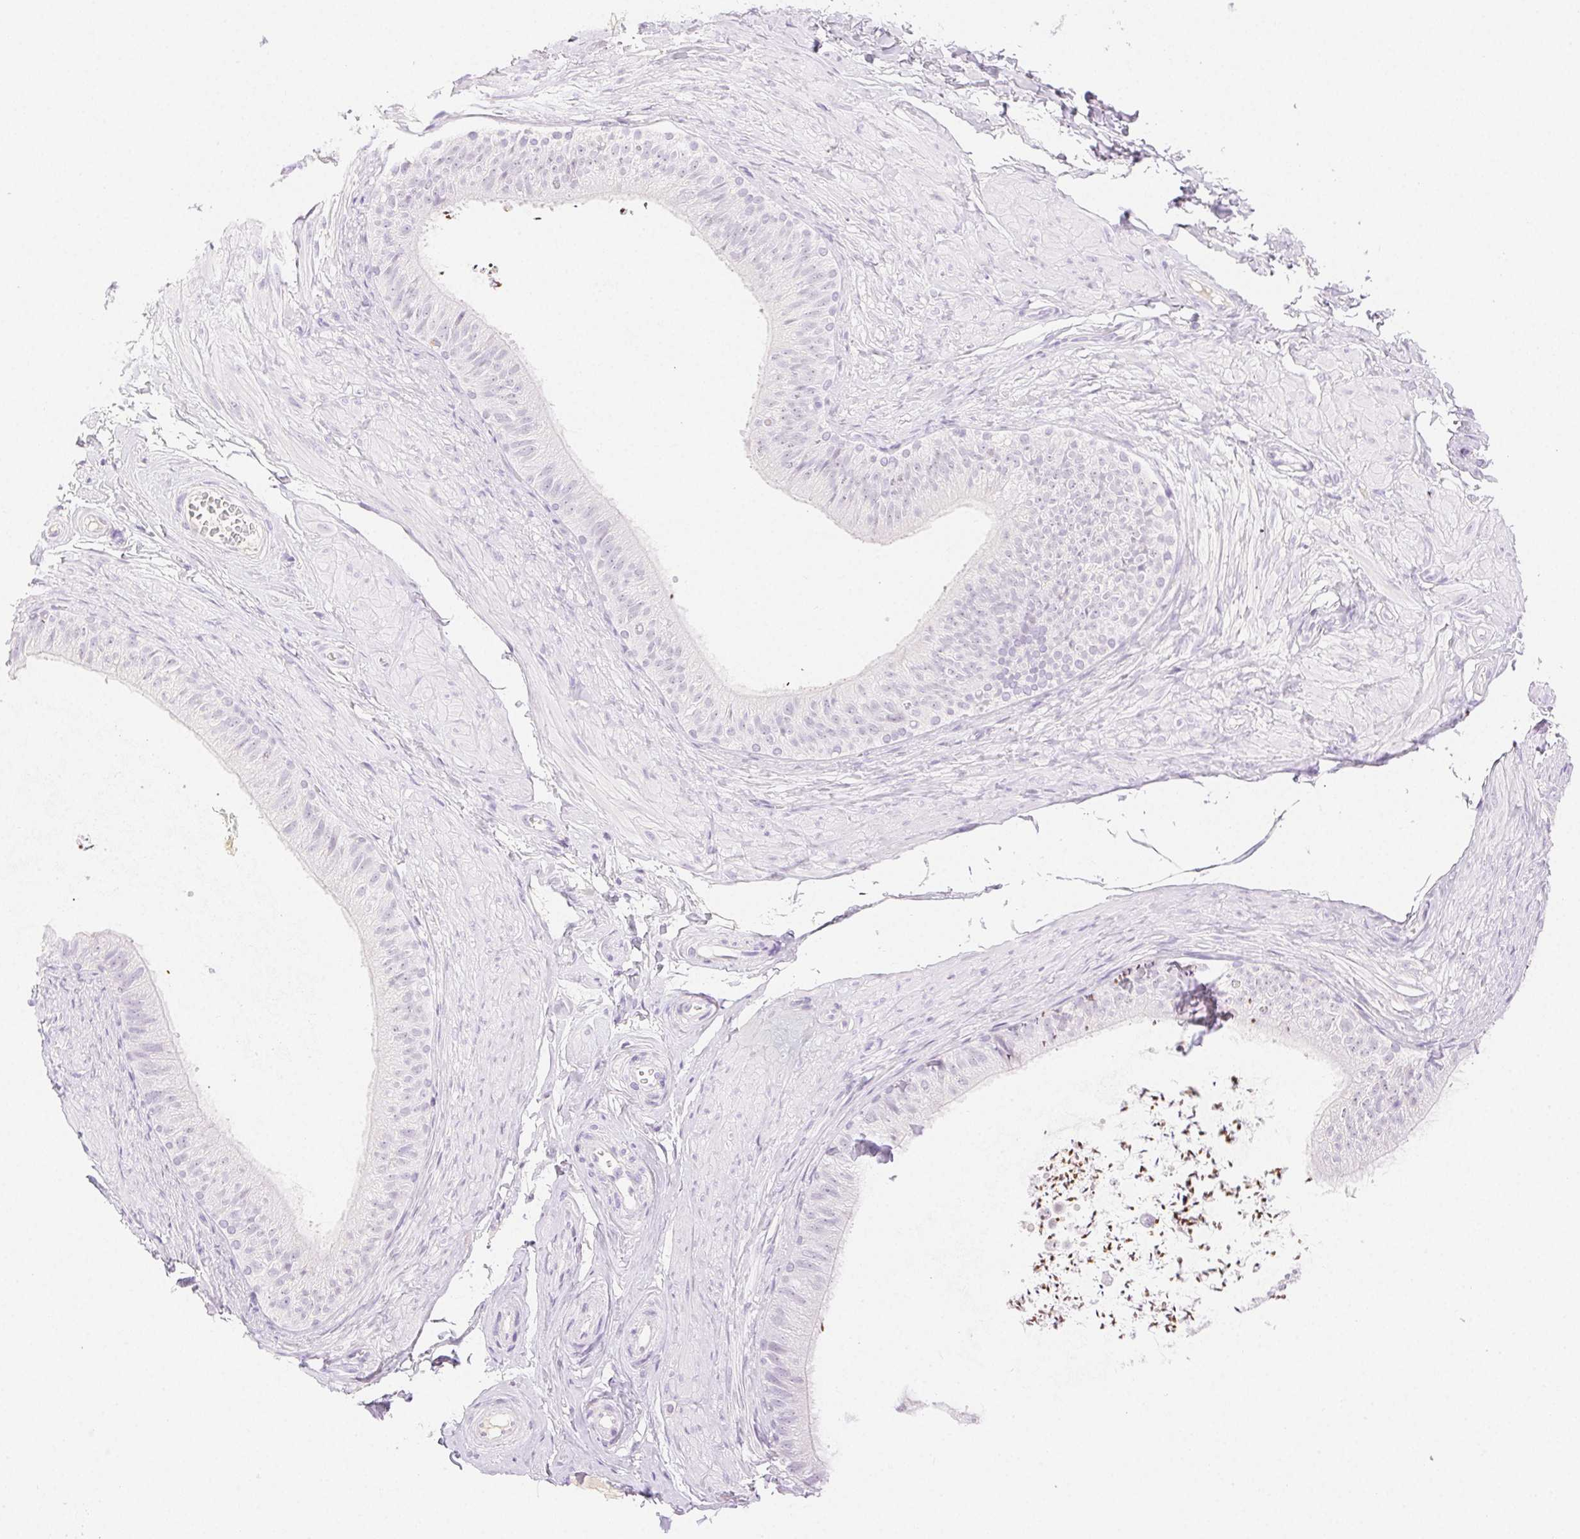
{"staining": {"intensity": "negative", "quantity": "none", "location": "none"}, "tissue": "epididymis", "cell_type": "Glandular cells", "image_type": "normal", "snomed": [{"axis": "morphology", "description": "Normal tissue, NOS"}, {"axis": "topography", "description": "Epididymis, spermatic cord, NOS"}, {"axis": "topography", "description": "Epididymis"}, {"axis": "topography", "description": "Peripheral nerve tissue"}], "caption": "Immunohistochemical staining of normal epididymis exhibits no significant expression in glandular cells. (DAB immunohistochemistry (IHC) with hematoxylin counter stain).", "gene": "SPACA4", "patient": {"sex": "male", "age": 29}}